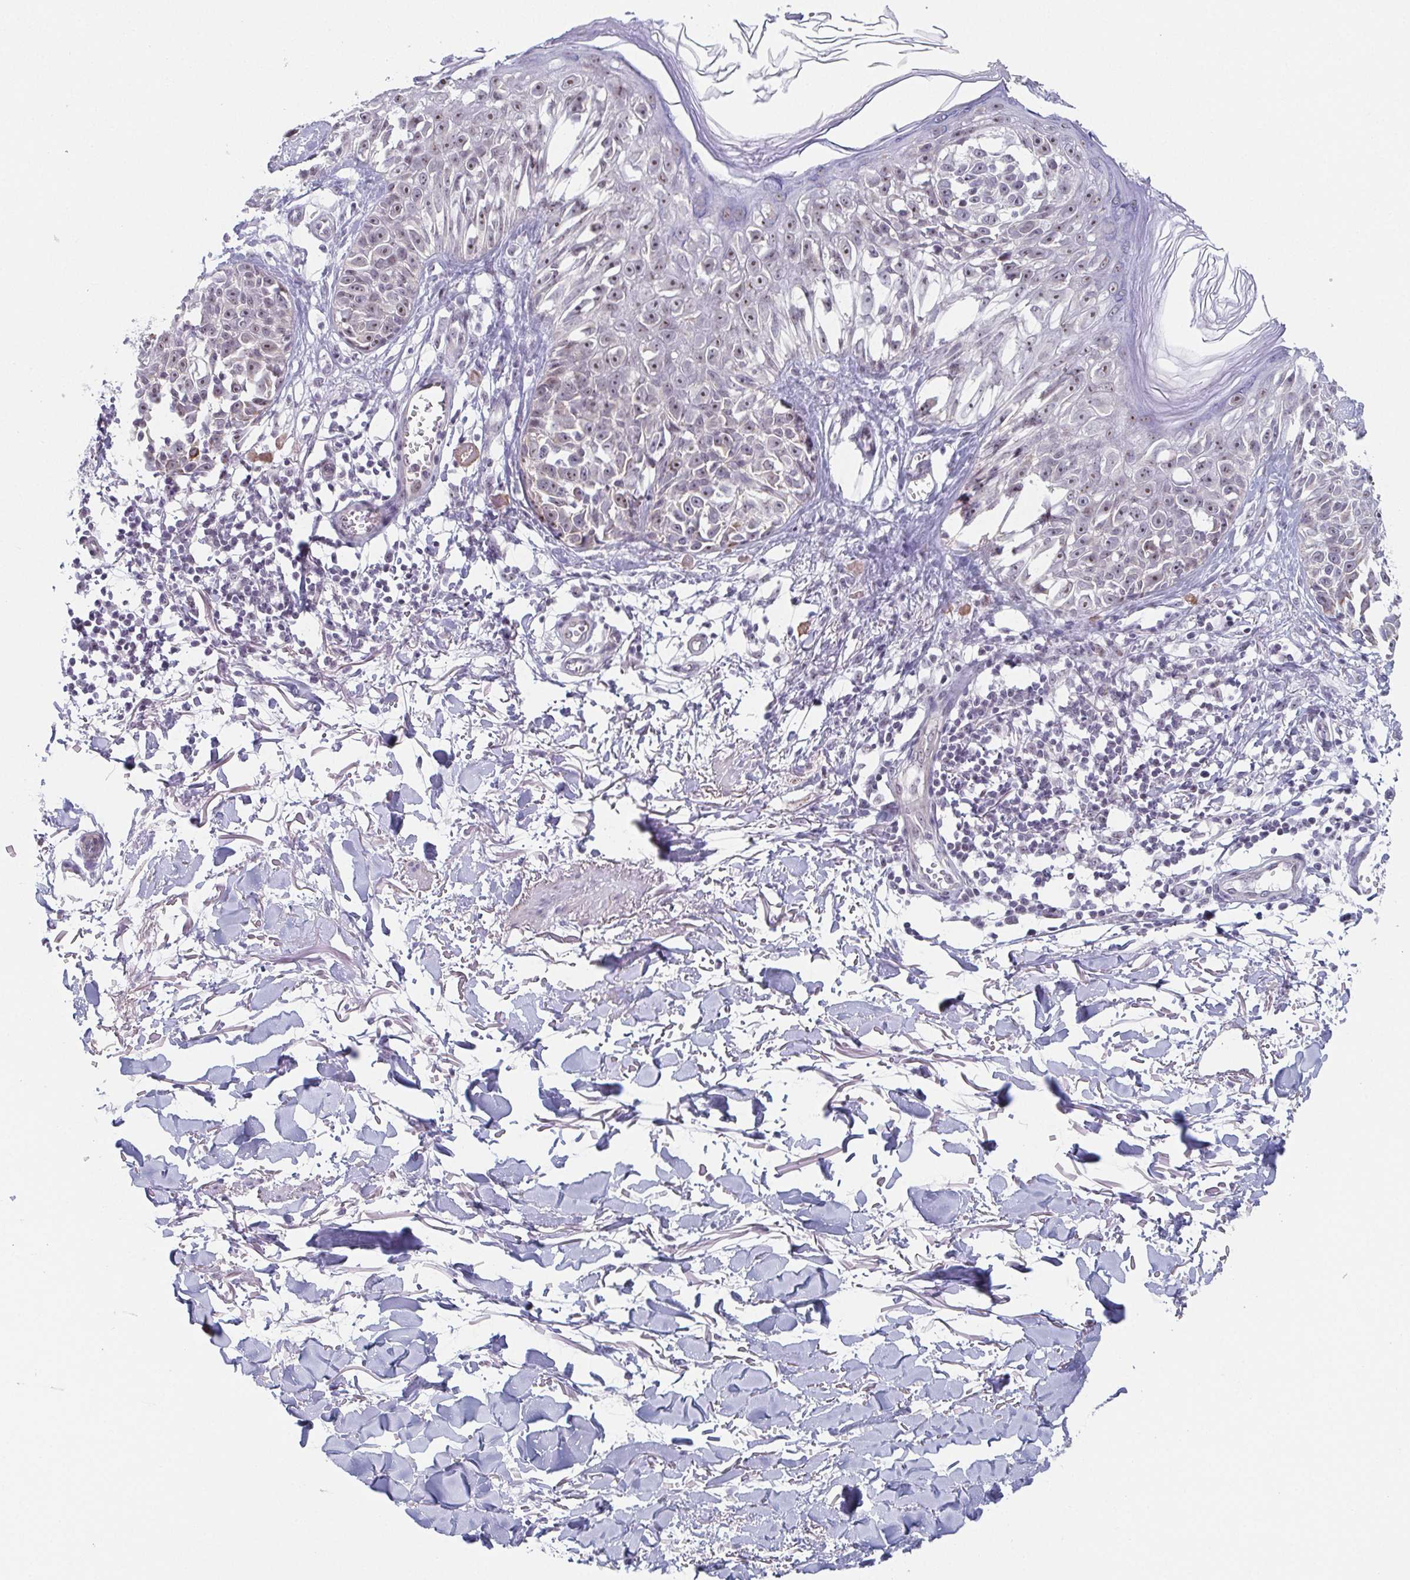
{"staining": {"intensity": "weak", "quantity": "<25%", "location": "nuclear"}, "tissue": "melanoma", "cell_type": "Tumor cells", "image_type": "cancer", "snomed": [{"axis": "morphology", "description": "Malignant melanoma, NOS"}, {"axis": "topography", "description": "Skin"}], "caption": "IHC of melanoma reveals no expression in tumor cells.", "gene": "EXOSC7", "patient": {"sex": "male", "age": 73}}